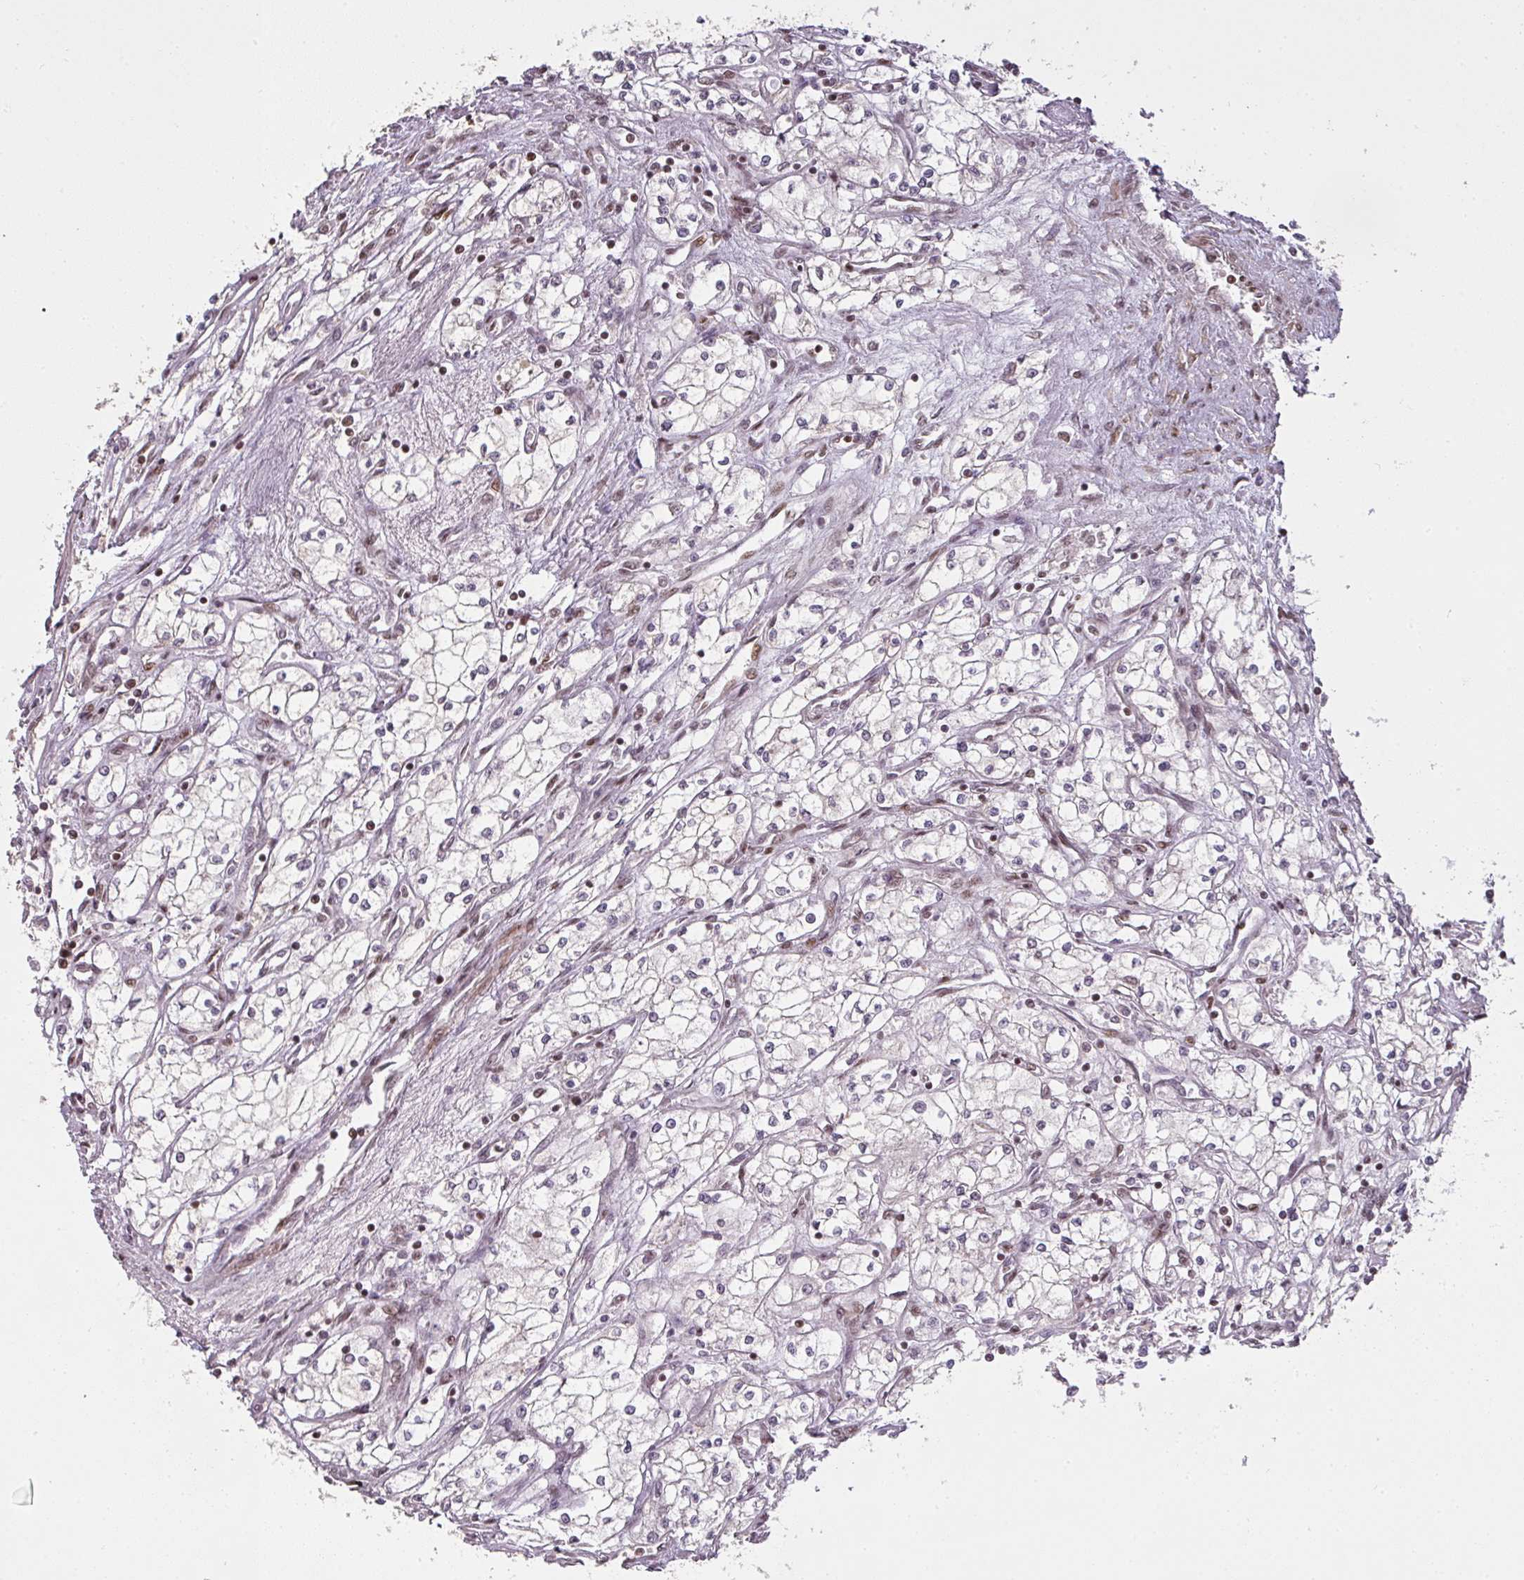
{"staining": {"intensity": "negative", "quantity": "none", "location": "none"}, "tissue": "renal cancer", "cell_type": "Tumor cells", "image_type": "cancer", "snomed": [{"axis": "morphology", "description": "Adenocarcinoma, NOS"}, {"axis": "topography", "description": "Kidney"}], "caption": "IHC image of neoplastic tissue: renal adenocarcinoma stained with DAB (3,3'-diaminobenzidine) shows no significant protein positivity in tumor cells.", "gene": "GPRIN2", "patient": {"sex": "male", "age": 59}}